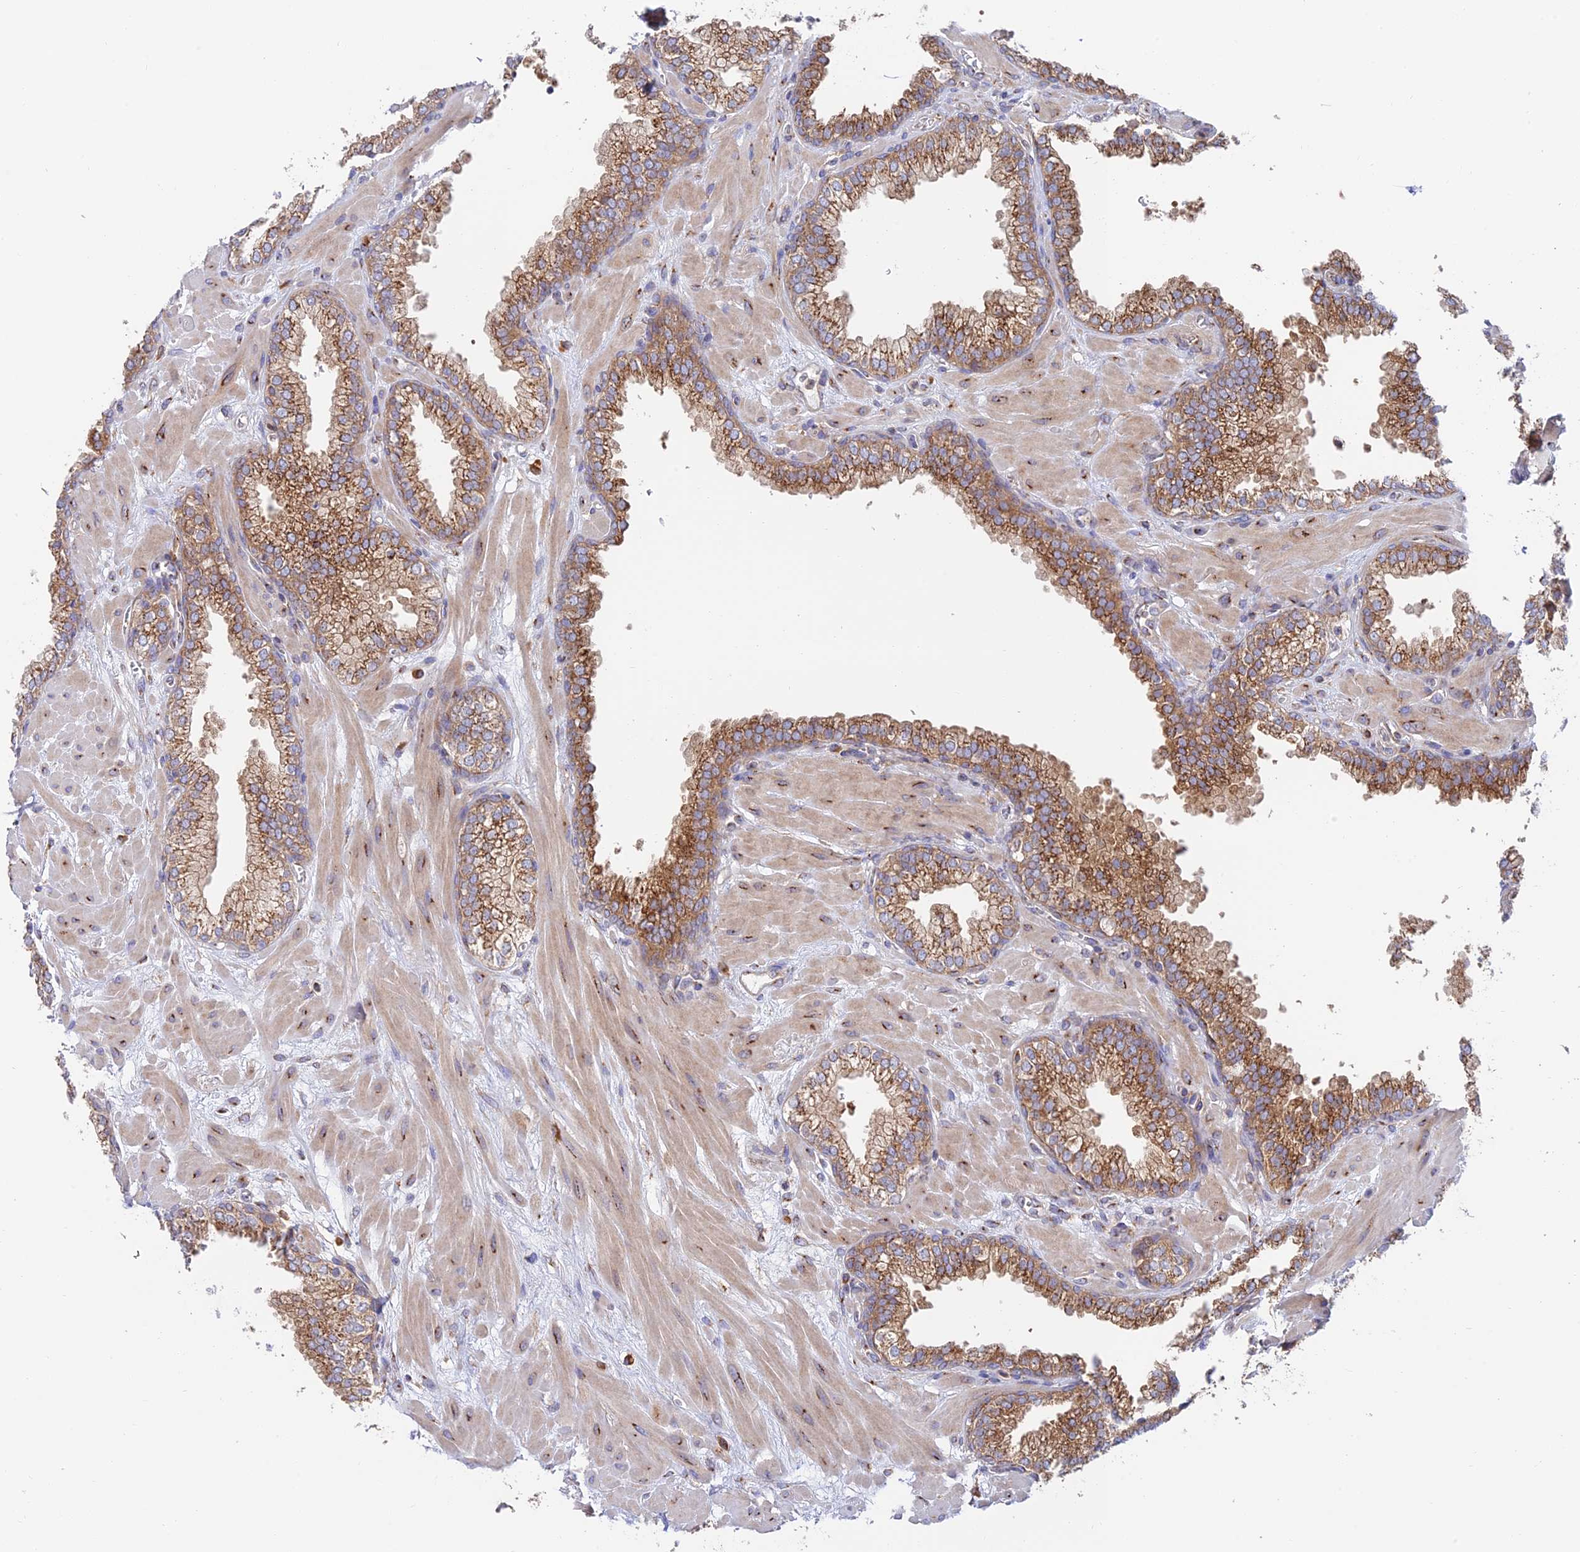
{"staining": {"intensity": "strong", "quantity": ">75%", "location": "cytoplasmic/membranous"}, "tissue": "prostate", "cell_type": "Glandular cells", "image_type": "normal", "snomed": [{"axis": "morphology", "description": "Normal tissue, NOS"}, {"axis": "morphology", "description": "Urothelial carcinoma, Low grade"}, {"axis": "topography", "description": "Urinary bladder"}, {"axis": "topography", "description": "Prostate"}], "caption": "An immunohistochemistry micrograph of unremarkable tissue is shown. Protein staining in brown labels strong cytoplasmic/membranous positivity in prostate within glandular cells. The staining was performed using DAB, with brown indicating positive protein expression. Nuclei are stained blue with hematoxylin.", "gene": "GOLGA3", "patient": {"sex": "male", "age": 60}}